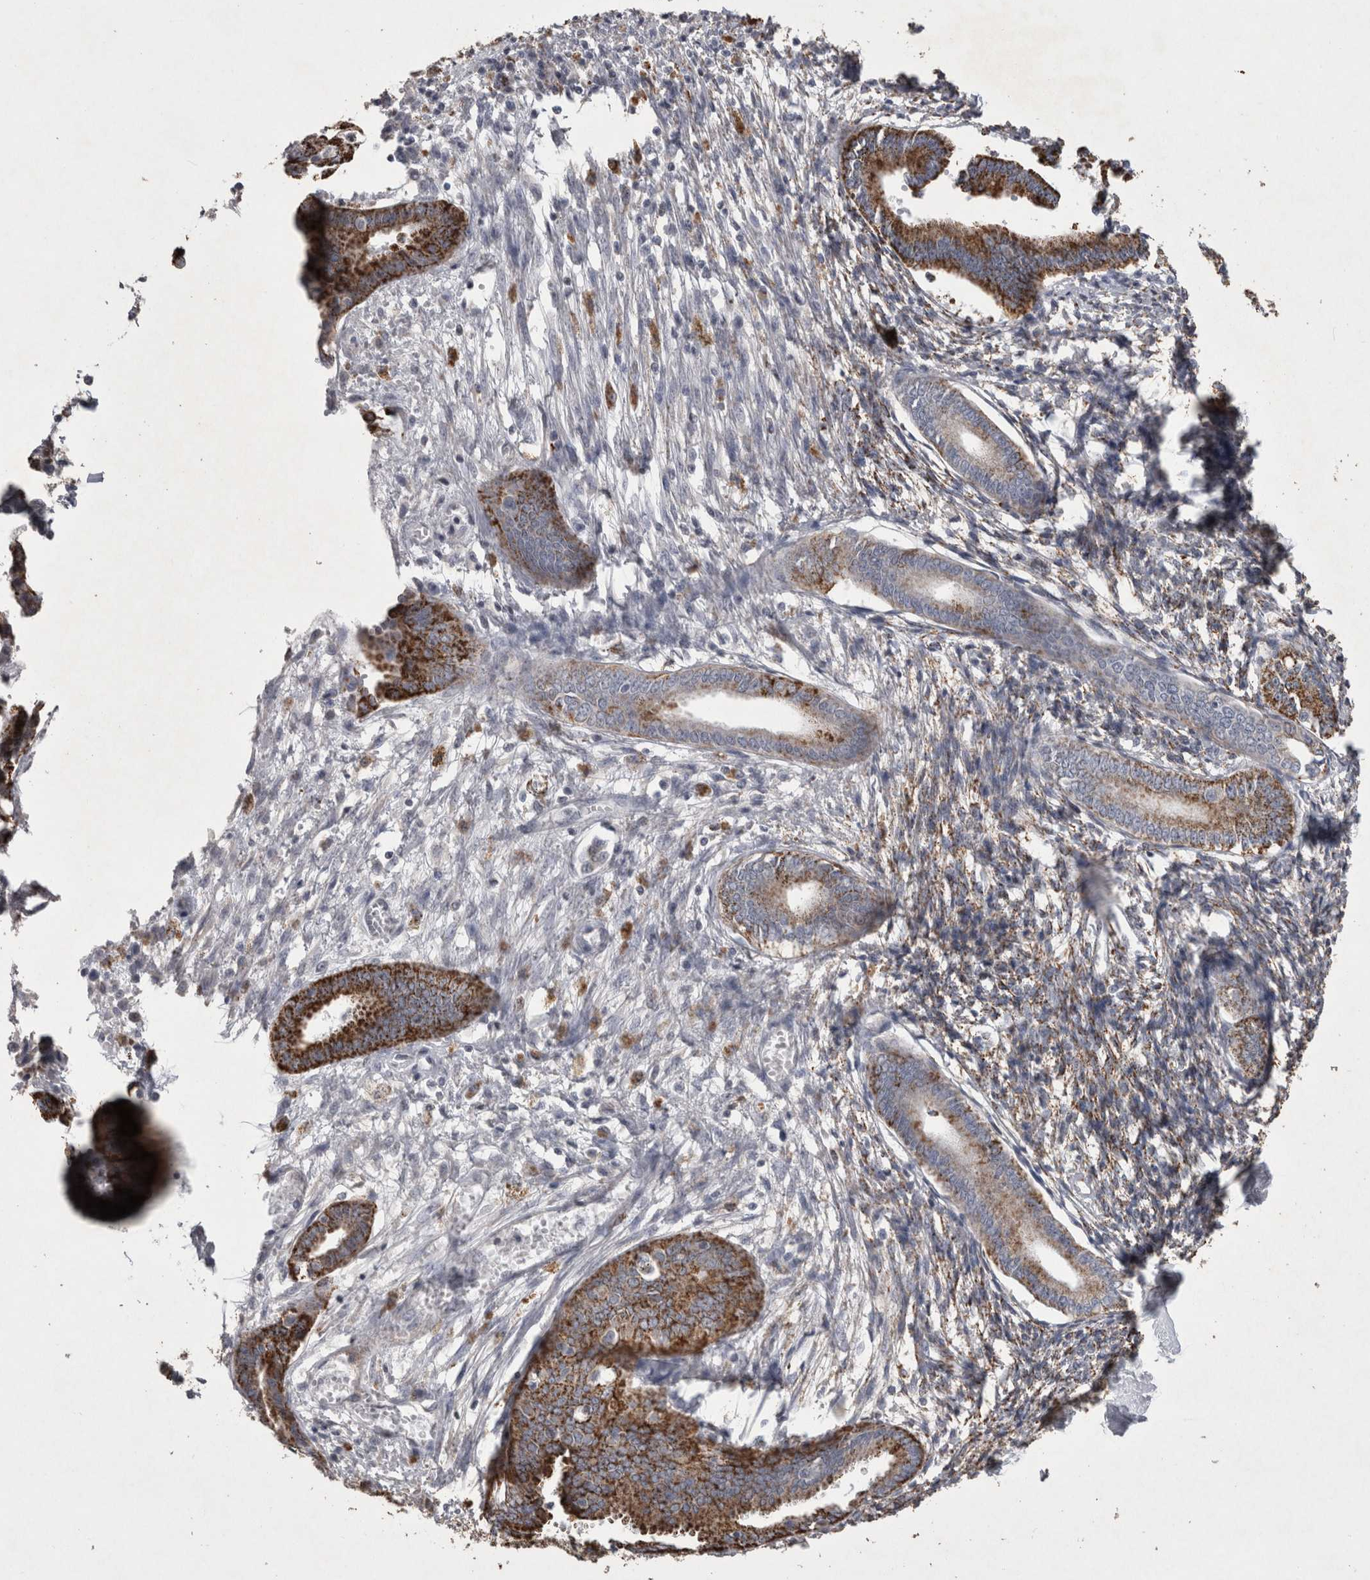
{"staining": {"intensity": "negative", "quantity": "none", "location": "none"}, "tissue": "endometrium", "cell_type": "Cells in endometrial stroma", "image_type": "normal", "snomed": [{"axis": "morphology", "description": "Normal tissue, NOS"}, {"axis": "topography", "description": "Endometrium"}], "caption": "High power microscopy image of an IHC micrograph of normal endometrium, revealing no significant expression in cells in endometrial stroma.", "gene": "DKK3", "patient": {"sex": "female", "age": 56}}